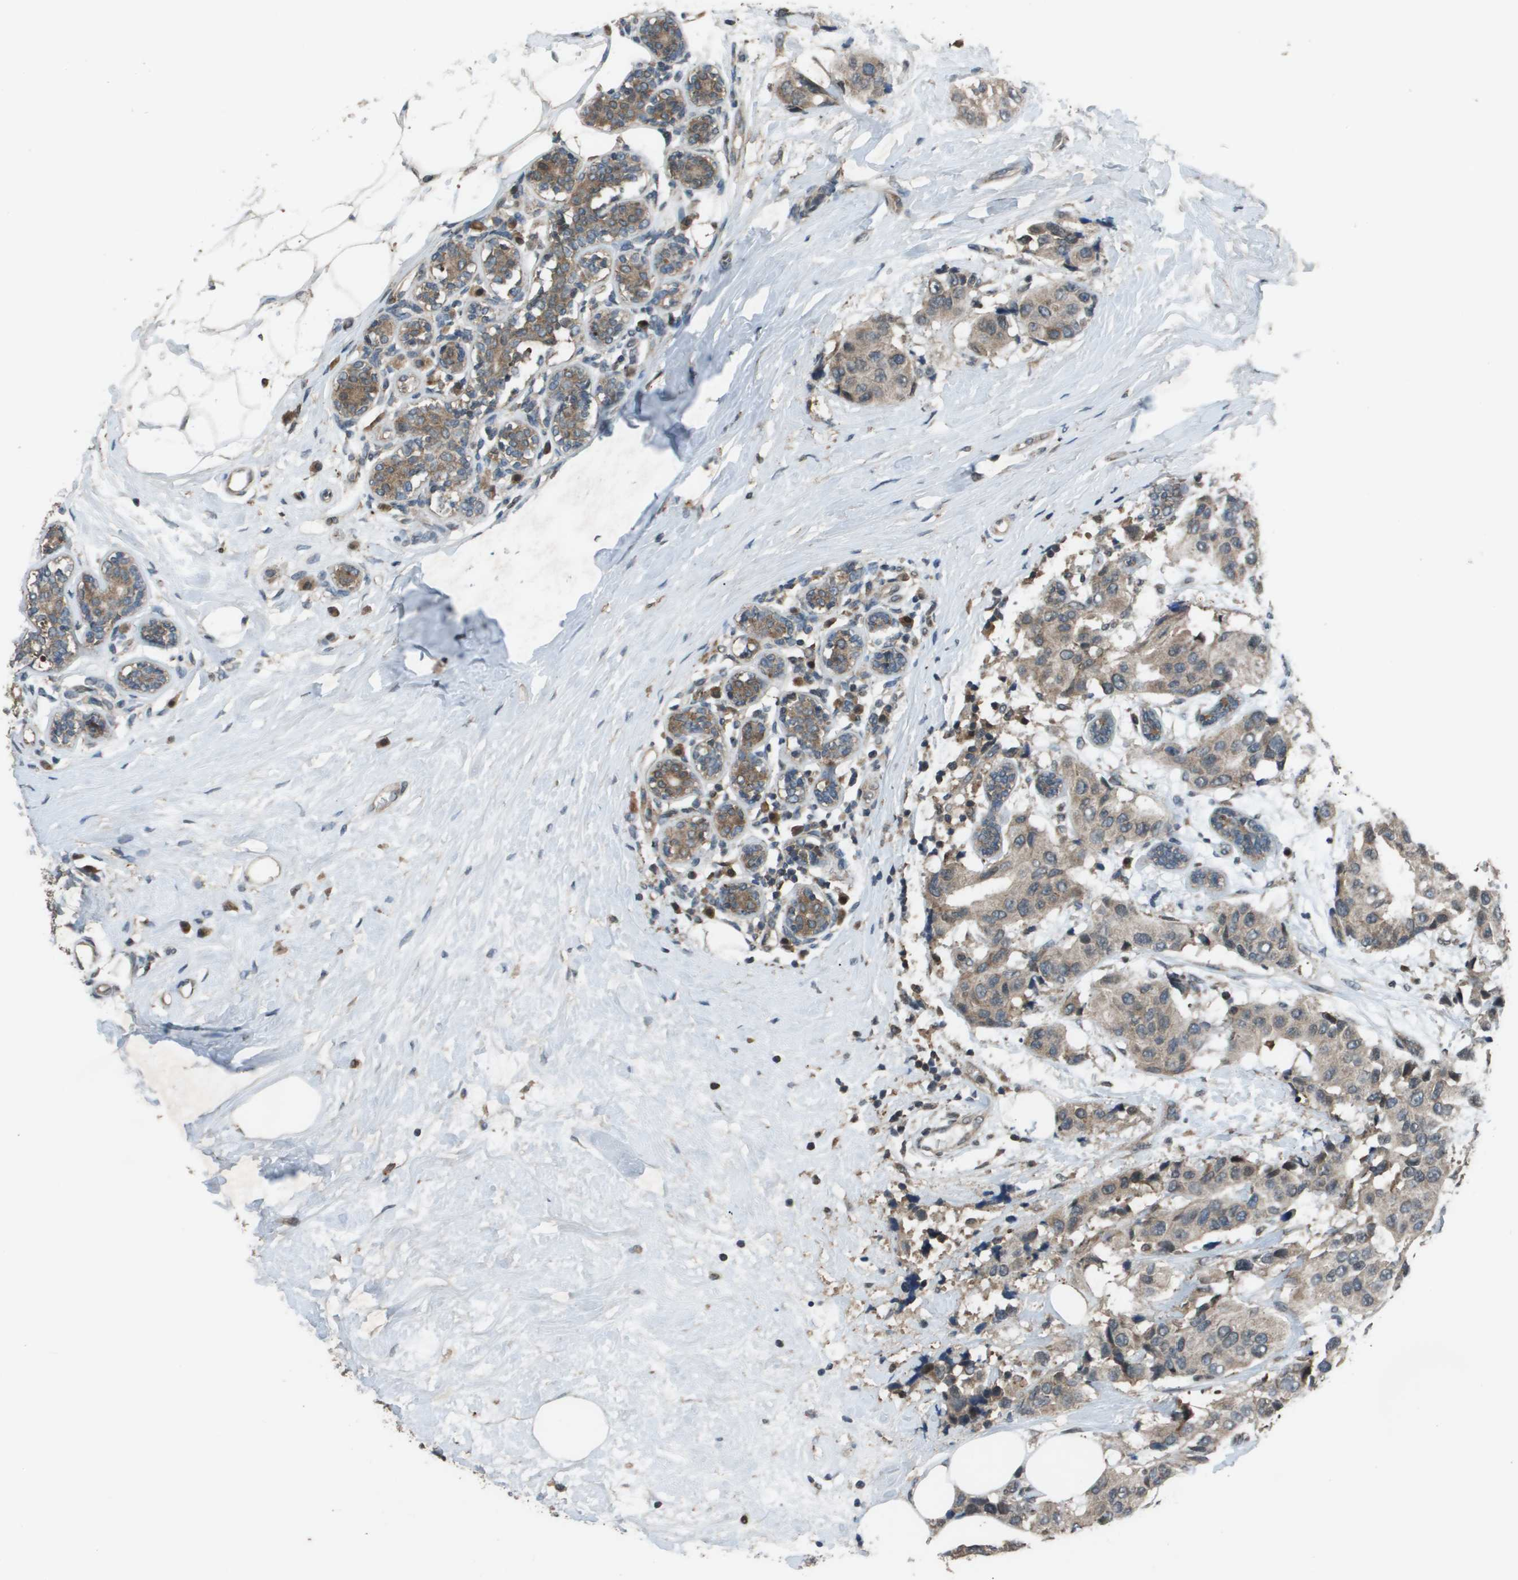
{"staining": {"intensity": "weak", "quantity": ">75%", "location": "cytoplasmic/membranous"}, "tissue": "breast cancer", "cell_type": "Tumor cells", "image_type": "cancer", "snomed": [{"axis": "morphology", "description": "Normal tissue, NOS"}, {"axis": "morphology", "description": "Duct carcinoma"}, {"axis": "topography", "description": "Breast"}], "caption": "Immunohistochemistry staining of breast cancer (infiltrating ductal carcinoma), which displays low levels of weak cytoplasmic/membranous staining in approximately >75% of tumor cells indicating weak cytoplasmic/membranous protein expression. The staining was performed using DAB (brown) for protein detection and nuclei were counterstained in hematoxylin (blue).", "gene": "GOSR2", "patient": {"sex": "female", "age": 39}}